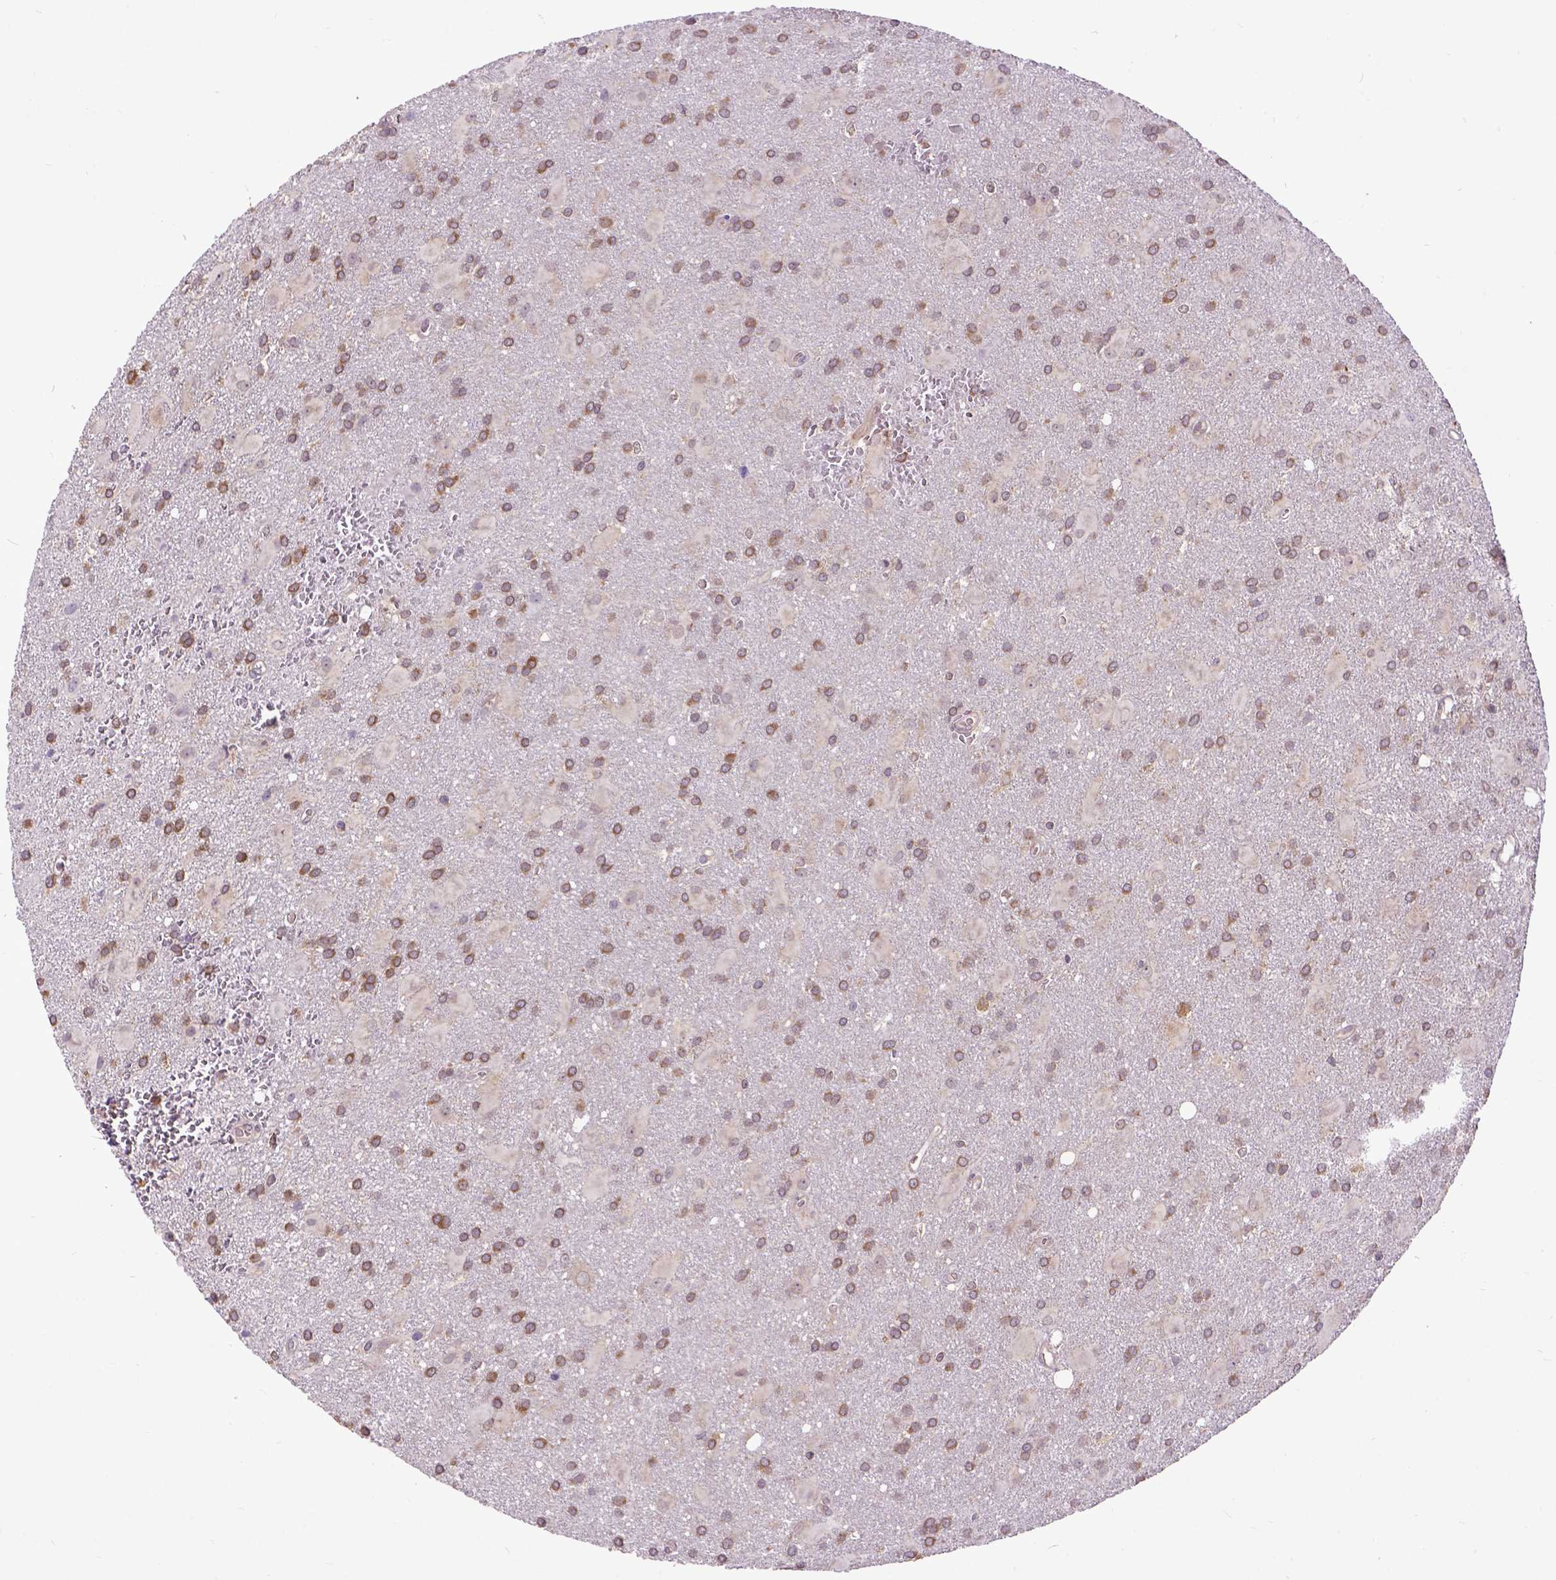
{"staining": {"intensity": "moderate", "quantity": ">75%", "location": "cytoplasmic/membranous"}, "tissue": "glioma", "cell_type": "Tumor cells", "image_type": "cancer", "snomed": [{"axis": "morphology", "description": "Glioma, malignant, Low grade"}, {"axis": "topography", "description": "Brain"}], "caption": "A medium amount of moderate cytoplasmic/membranous positivity is identified in about >75% of tumor cells in malignant glioma (low-grade) tissue.", "gene": "ARL1", "patient": {"sex": "male", "age": 58}}